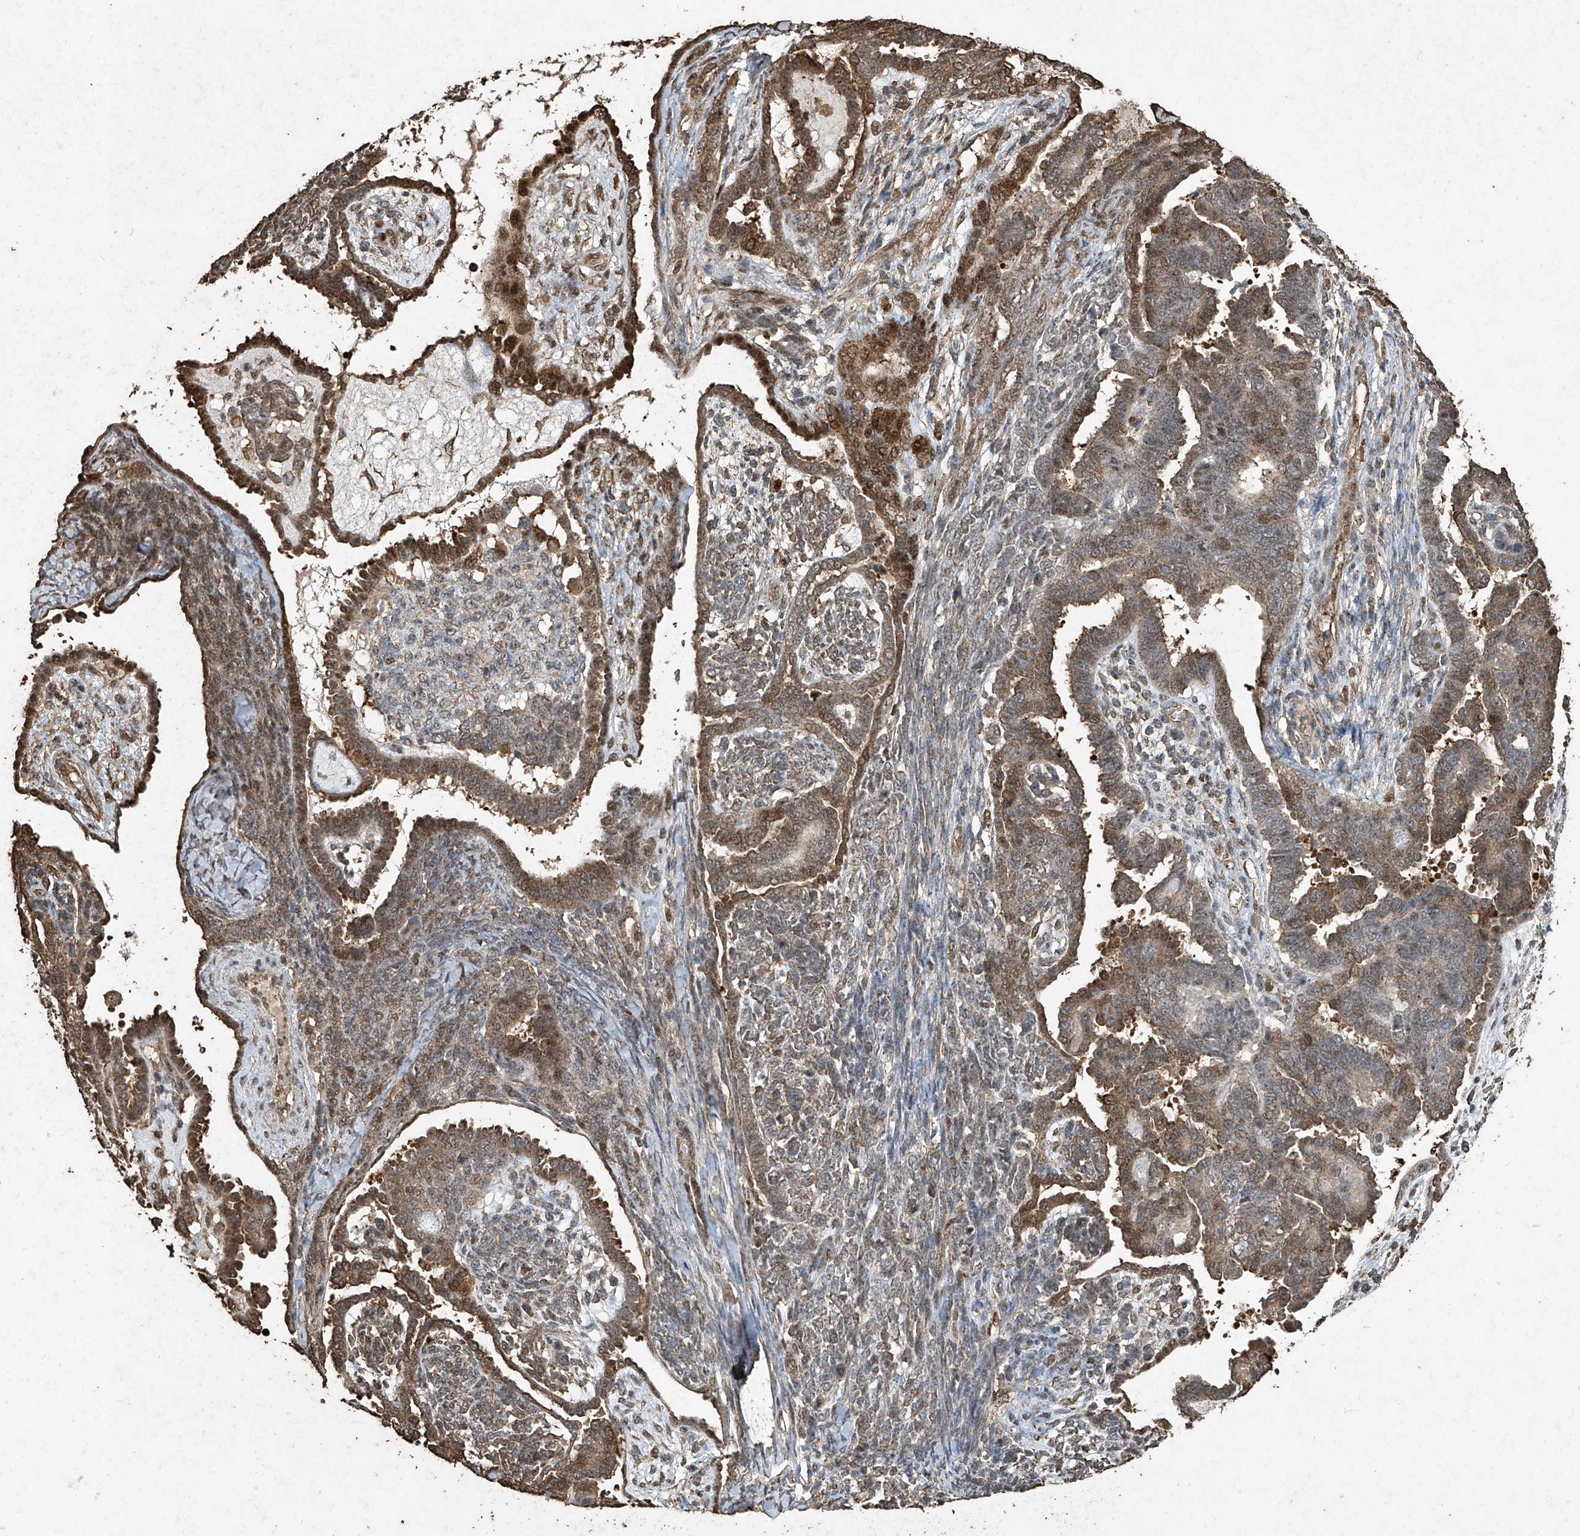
{"staining": {"intensity": "moderate", "quantity": "25%-75%", "location": "cytoplasmic/membranous,nuclear"}, "tissue": "endometrial cancer", "cell_type": "Tumor cells", "image_type": "cancer", "snomed": [{"axis": "morphology", "description": "Neoplasm, malignant, NOS"}, {"axis": "topography", "description": "Endometrium"}], "caption": "The photomicrograph reveals a brown stain indicating the presence of a protein in the cytoplasmic/membranous and nuclear of tumor cells in endometrial cancer.", "gene": "ERBB3", "patient": {"sex": "female", "age": 74}}